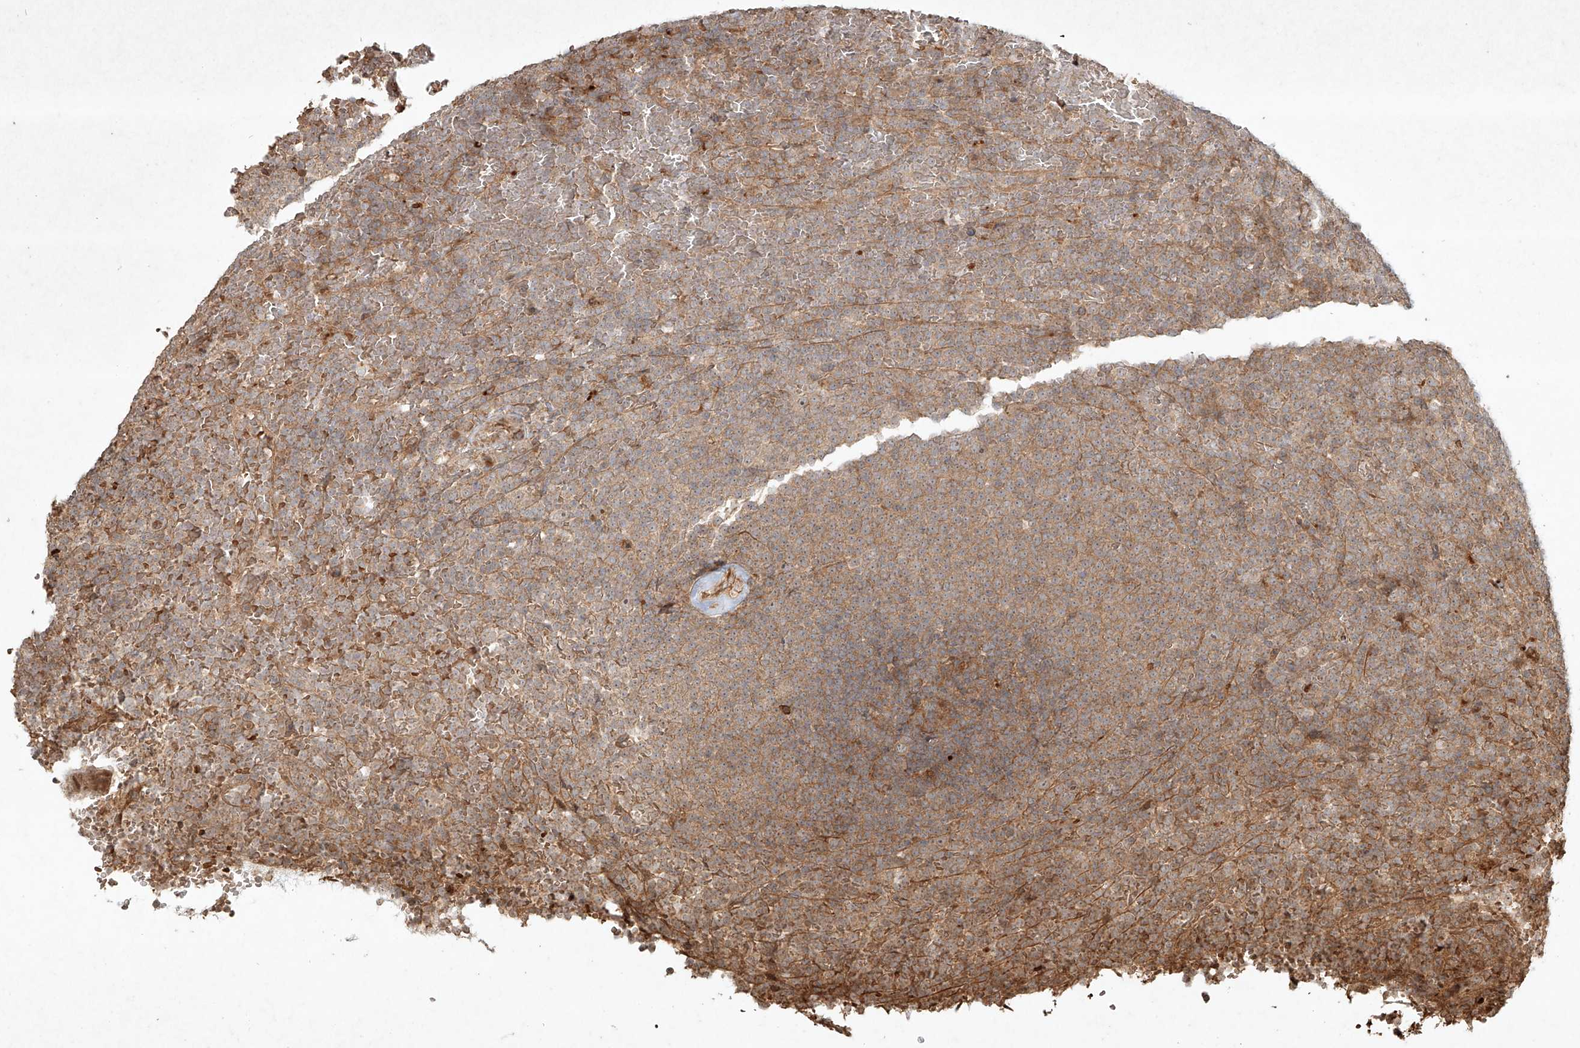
{"staining": {"intensity": "weak", "quantity": "25%-75%", "location": "cytoplasmic/membranous,nuclear"}, "tissue": "lymphoma", "cell_type": "Tumor cells", "image_type": "cancer", "snomed": [{"axis": "morphology", "description": "Malignant lymphoma, non-Hodgkin's type, Low grade"}, {"axis": "topography", "description": "Spleen"}], "caption": "Low-grade malignant lymphoma, non-Hodgkin's type tissue shows weak cytoplasmic/membranous and nuclear positivity in approximately 25%-75% of tumor cells", "gene": "CYYR1", "patient": {"sex": "female", "age": 77}}